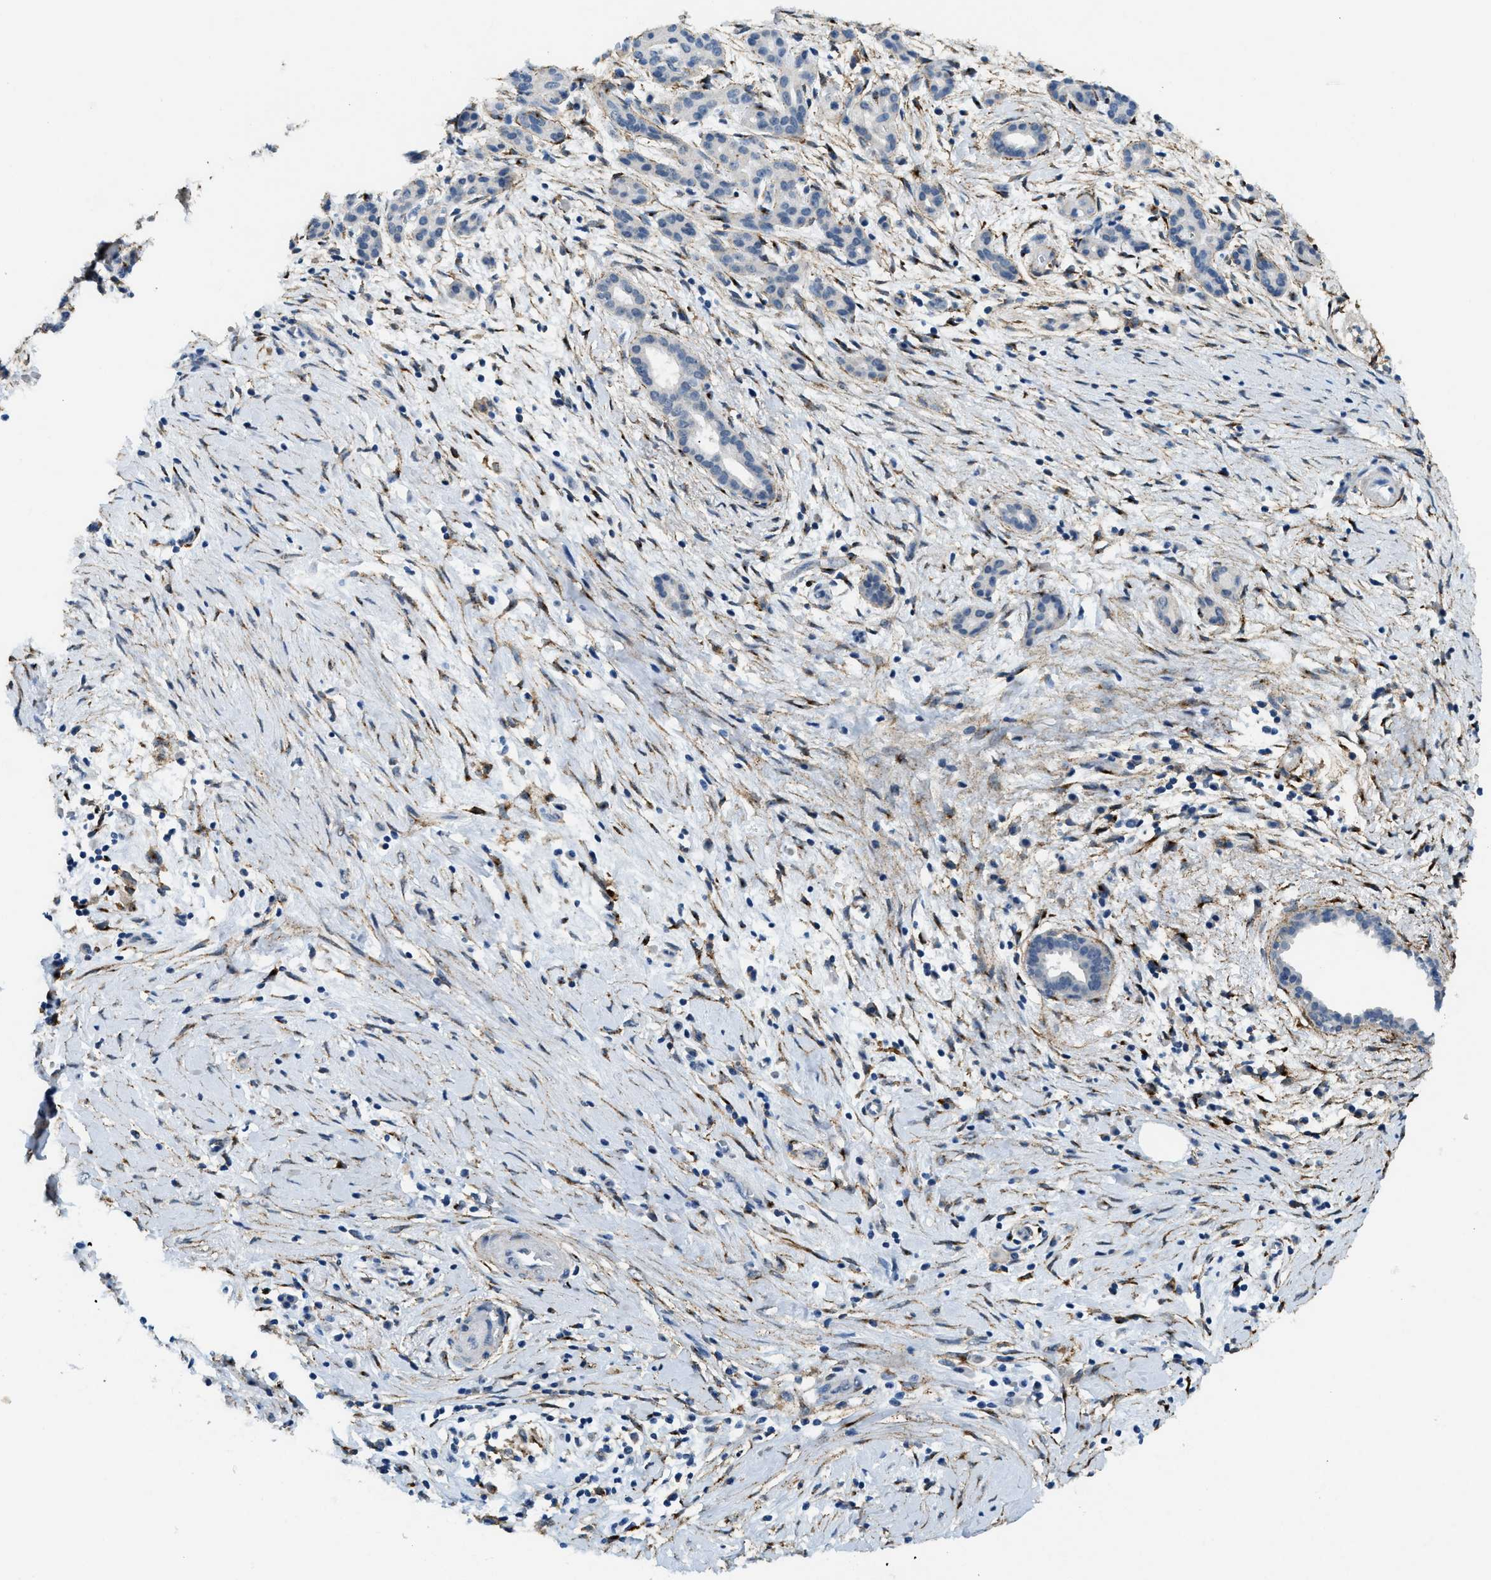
{"staining": {"intensity": "negative", "quantity": "none", "location": "none"}, "tissue": "pancreatic cancer", "cell_type": "Tumor cells", "image_type": "cancer", "snomed": [{"axis": "morphology", "description": "Adenocarcinoma, NOS"}, {"axis": "topography", "description": "Pancreas"}], "caption": "Protein analysis of pancreatic cancer (adenocarcinoma) reveals no significant staining in tumor cells.", "gene": "LRP1", "patient": {"sex": "female", "age": 70}}